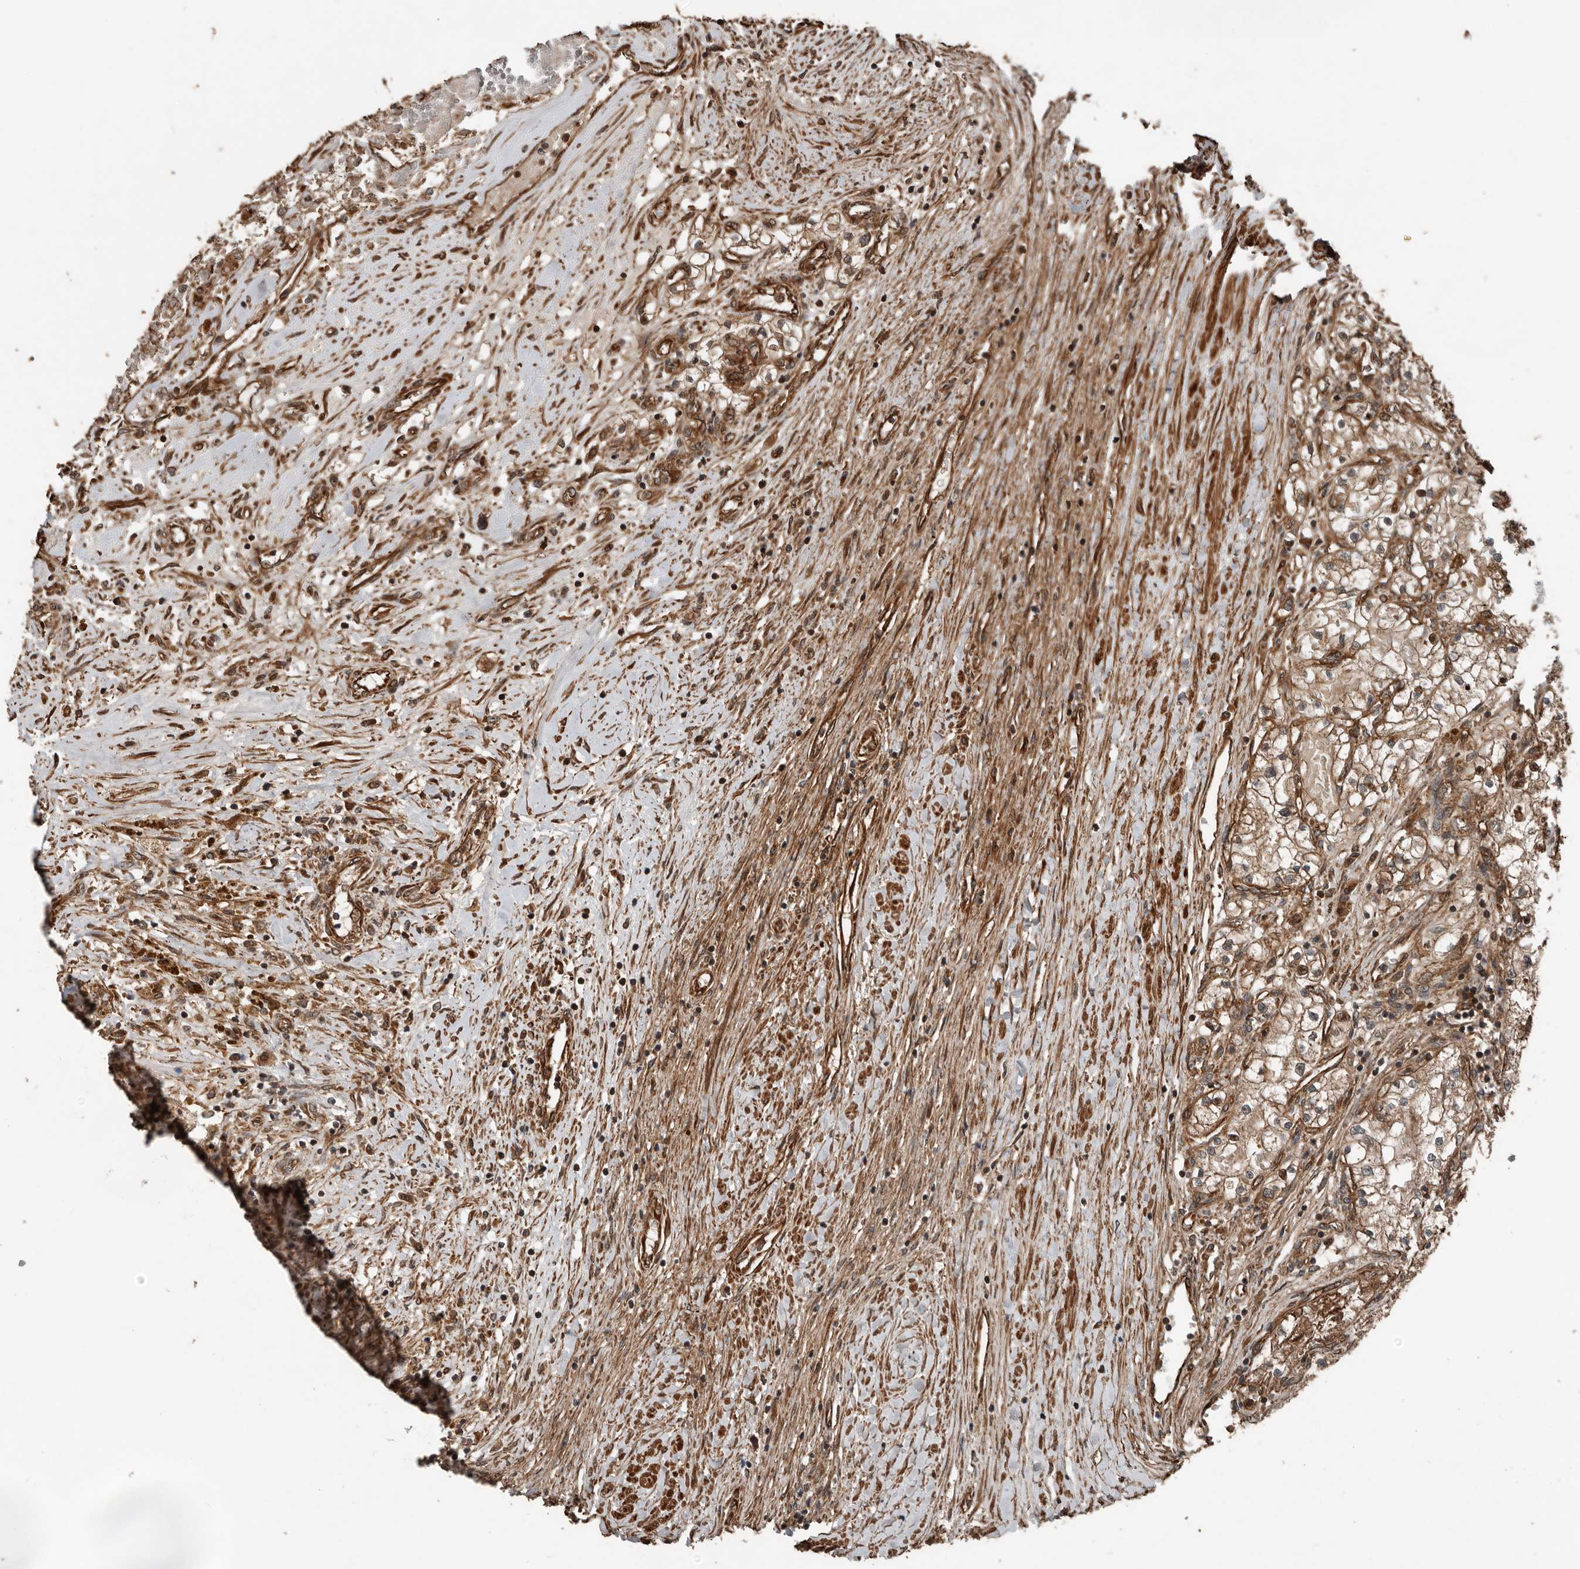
{"staining": {"intensity": "strong", "quantity": ">75%", "location": "cytoplasmic/membranous"}, "tissue": "renal cancer", "cell_type": "Tumor cells", "image_type": "cancer", "snomed": [{"axis": "morphology", "description": "Normal tissue, NOS"}, {"axis": "morphology", "description": "Adenocarcinoma, NOS"}, {"axis": "topography", "description": "Kidney"}], "caption": "Immunohistochemistry of human renal adenocarcinoma shows high levels of strong cytoplasmic/membranous positivity in about >75% of tumor cells. Immunohistochemistry stains the protein of interest in brown and the nuclei are stained blue.", "gene": "YOD1", "patient": {"sex": "male", "age": 68}}